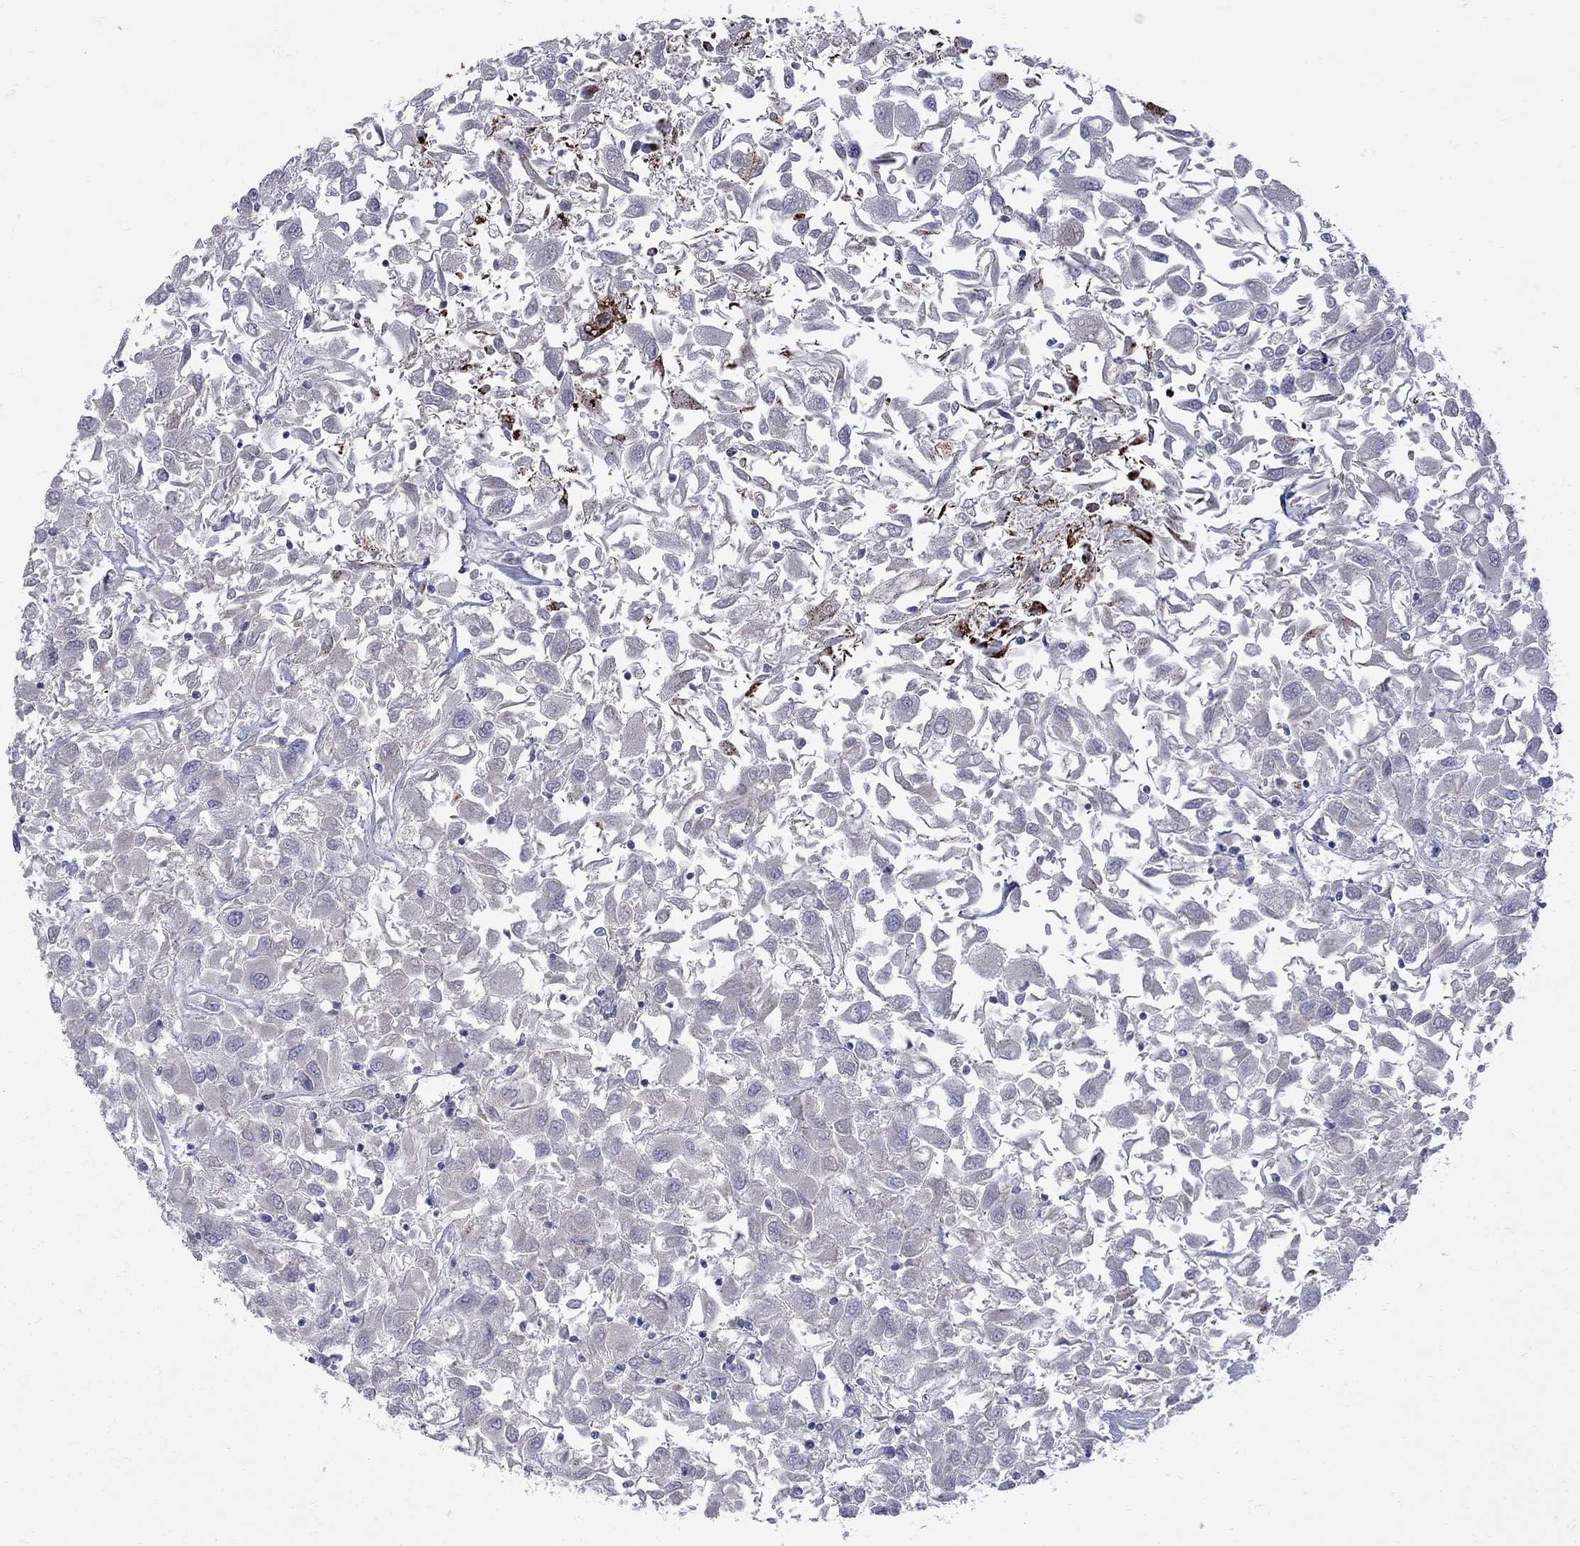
{"staining": {"intensity": "negative", "quantity": "none", "location": "none"}, "tissue": "renal cancer", "cell_type": "Tumor cells", "image_type": "cancer", "snomed": [{"axis": "morphology", "description": "Adenocarcinoma, NOS"}, {"axis": "topography", "description": "Kidney"}], "caption": "High magnification brightfield microscopy of adenocarcinoma (renal) stained with DAB (brown) and counterstained with hematoxylin (blue): tumor cells show no significant staining. (Immunohistochemistry (ihc), brightfield microscopy, high magnification).", "gene": "SESTD1", "patient": {"sex": "female", "age": 76}}